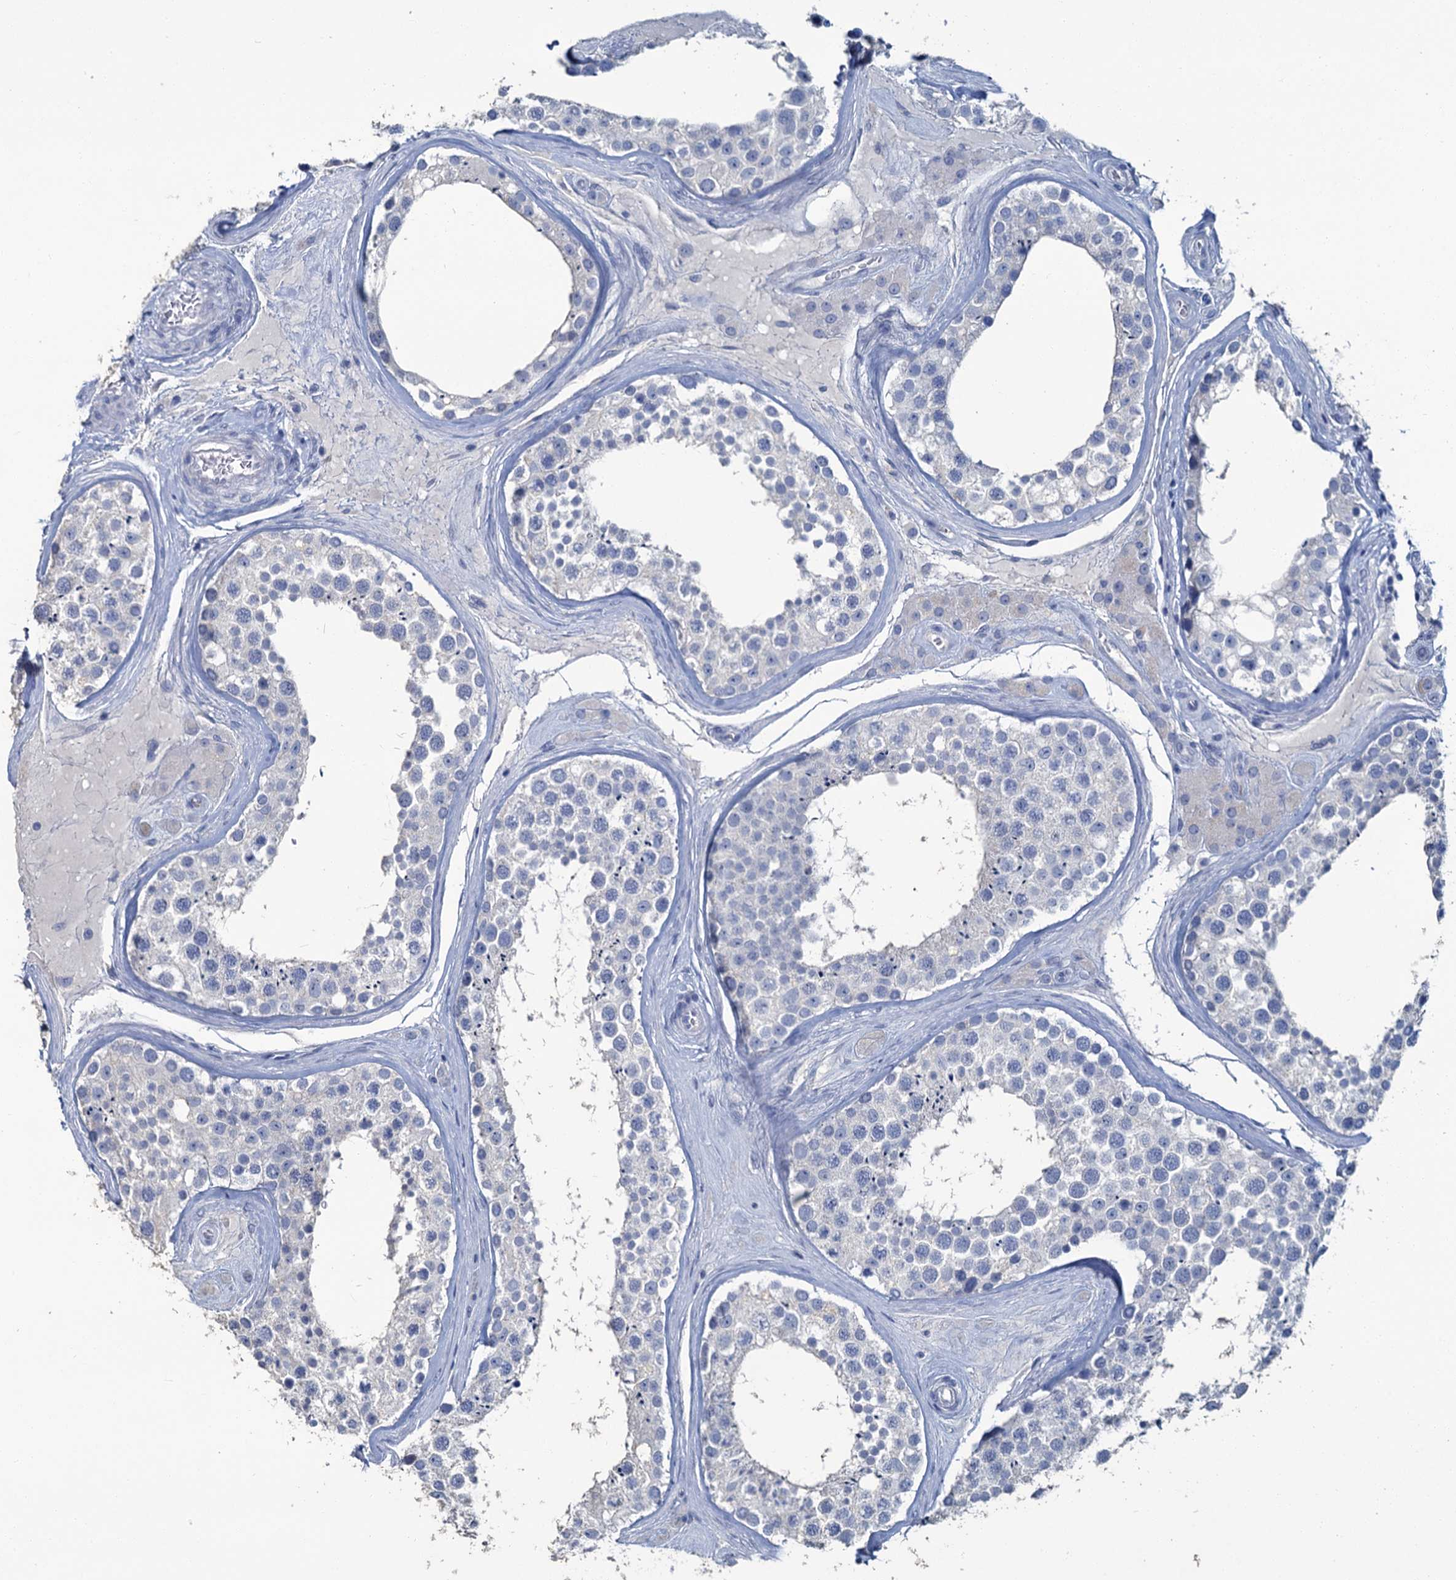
{"staining": {"intensity": "negative", "quantity": "none", "location": "none"}, "tissue": "testis", "cell_type": "Cells in seminiferous ducts", "image_type": "normal", "snomed": [{"axis": "morphology", "description": "Normal tissue, NOS"}, {"axis": "topography", "description": "Testis"}], "caption": "Normal testis was stained to show a protein in brown. There is no significant positivity in cells in seminiferous ducts.", "gene": "SNCB", "patient": {"sex": "male", "age": 46}}